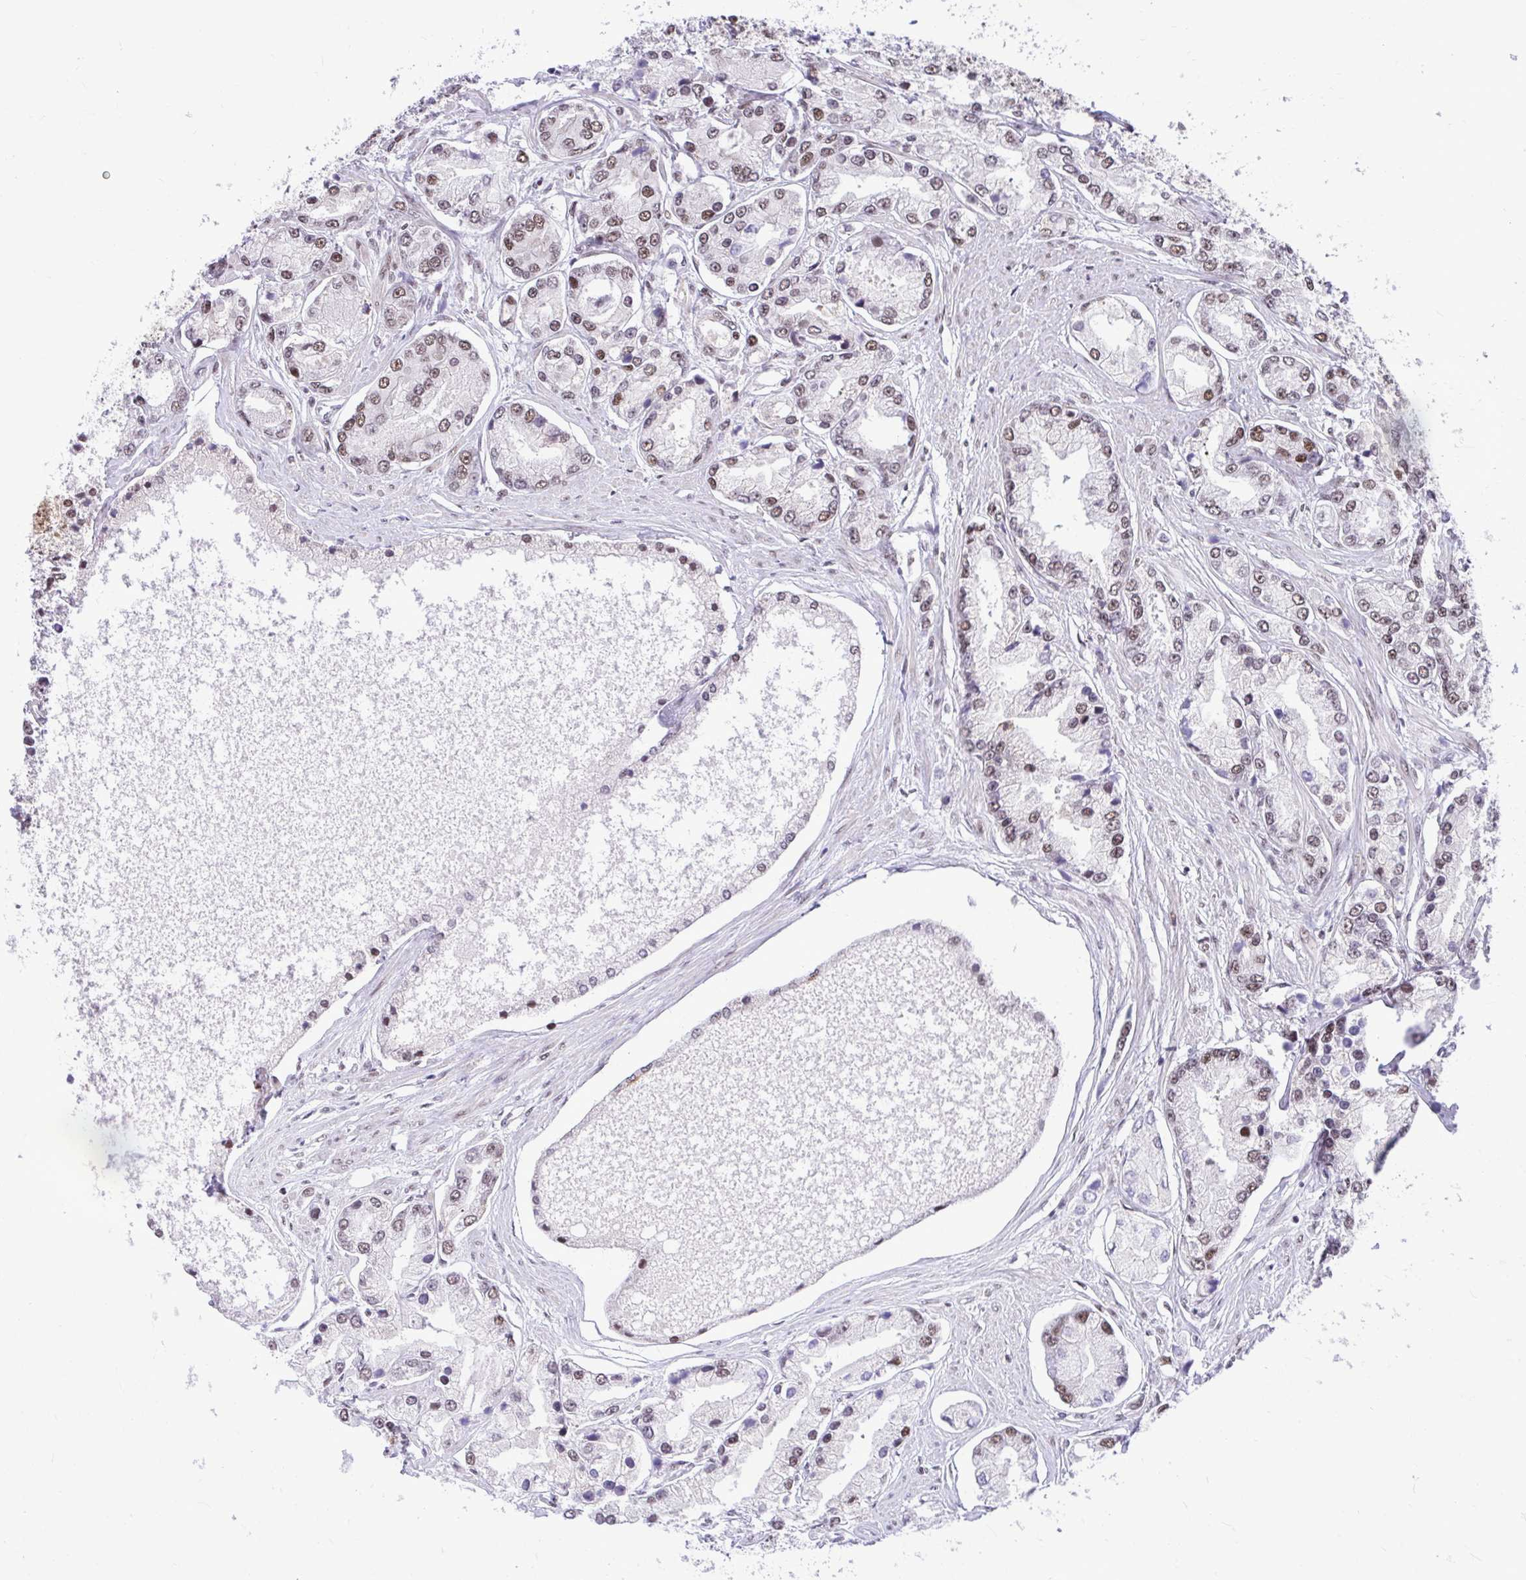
{"staining": {"intensity": "moderate", "quantity": ">75%", "location": "nuclear"}, "tissue": "prostate cancer", "cell_type": "Tumor cells", "image_type": "cancer", "snomed": [{"axis": "morphology", "description": "Adenocarcinoma, High grade"}, {"axis": "topography", "description": "Prostate"}], "caption": "Immunohistochemistry (IHC) of human high-grade adenocarcinoma (prostate) displays medium levels of moderate nuclear positivity in approximately >75% of tumor cells. The protein of interest is stained brown, and the nuclei are stained in blue (DAB (3,3'-diaminobenzidine) IHC with brightfield microscopy, high magnification).", "gene": "PRPF19", "patient": {"sex": "male", "age": 66}}